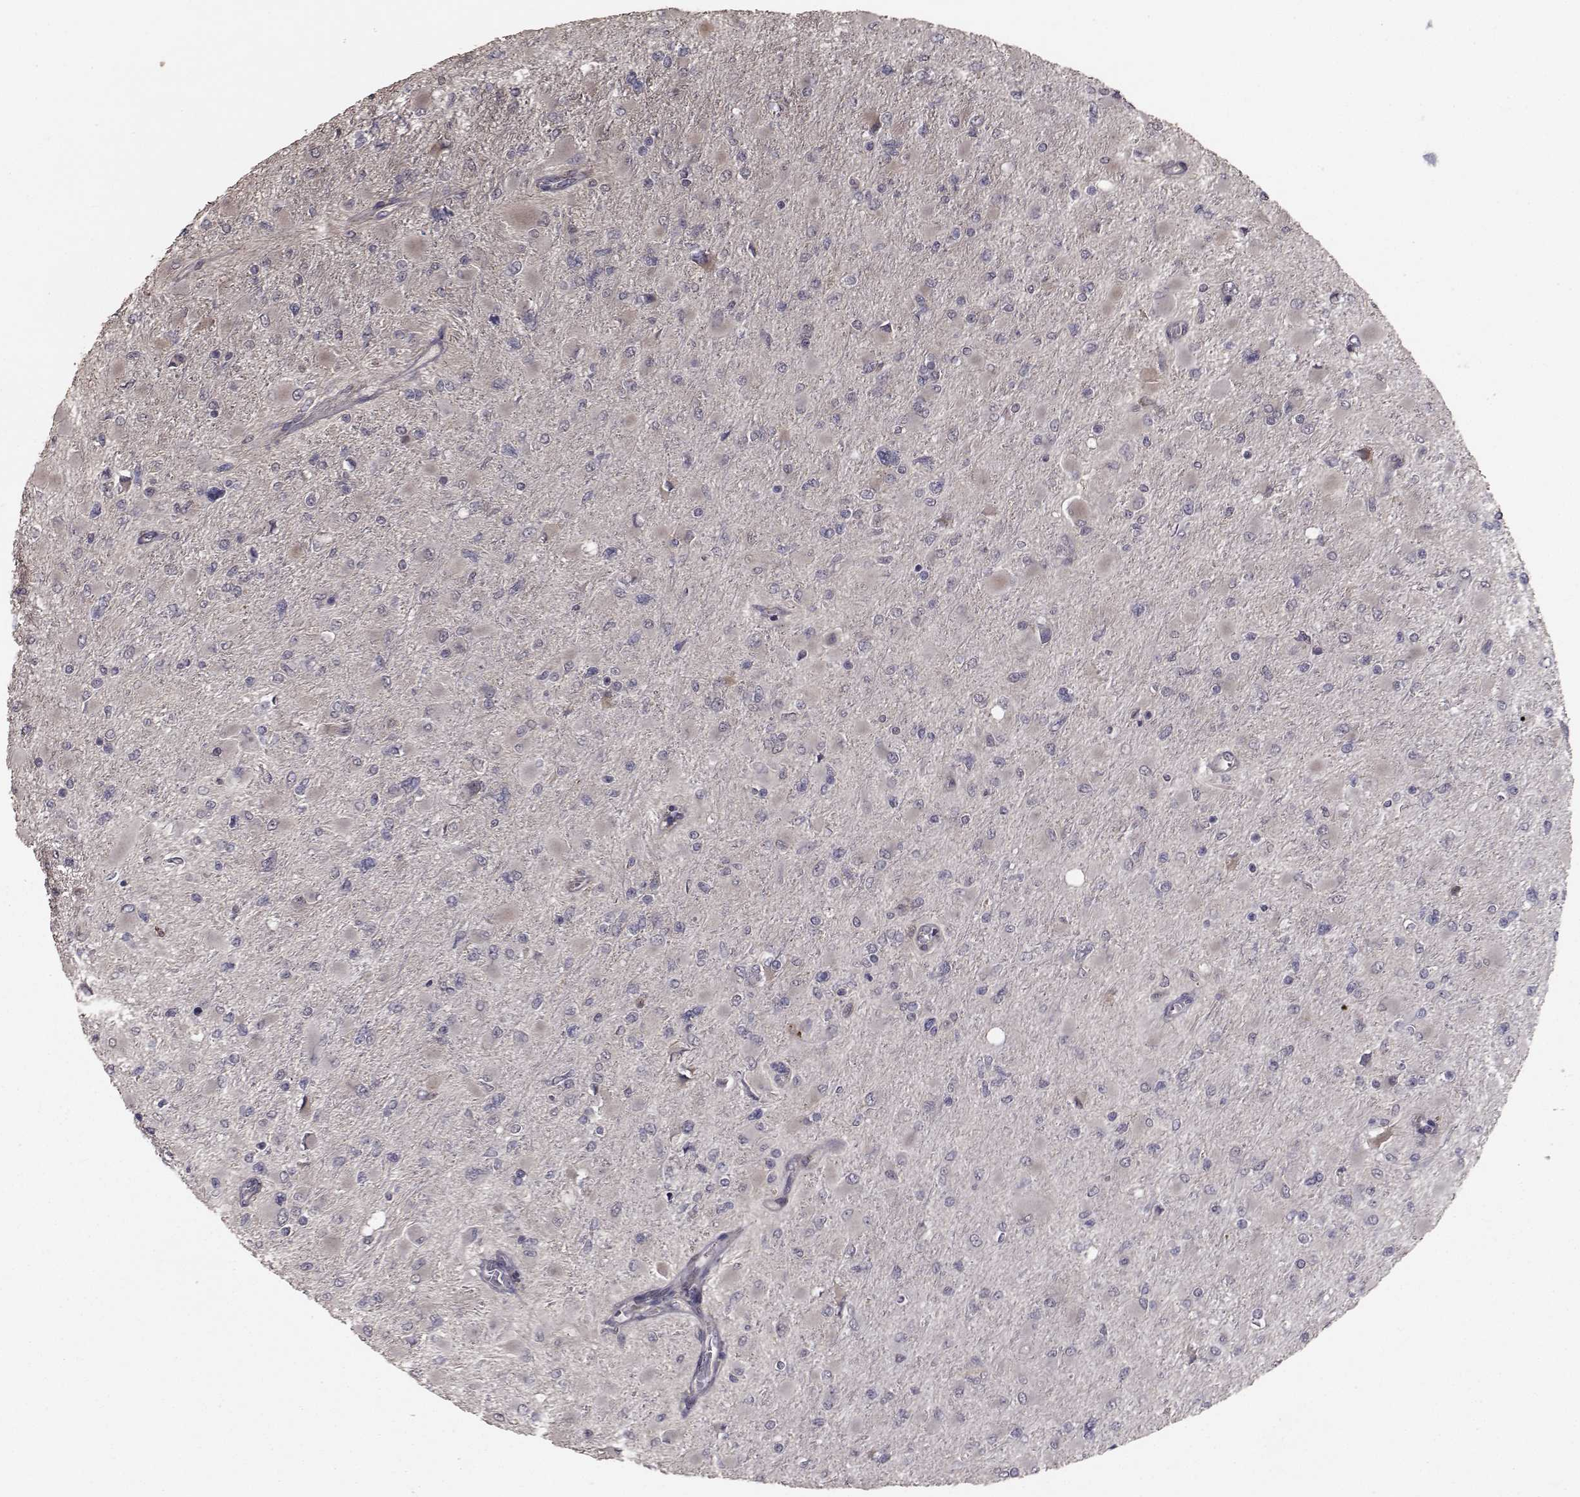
{"staining": {"intensity": "negative", "quantity": "none", "location": "none"}, "tissue": "glioma", "cell_type": "Tumor cells", "image_type": "cancer", "snomed": [{"axis": "morphology", "description": "Glioma, malignant, High grade"}, {"axis": "topography", "description": "Cerebral cortex"}], "caption": "Glioma was stained to show a protein in brown. There is no significant expression in tumor cells.", "gene": "TRIP10", "patient": {"sex": "female", "age": 36}}